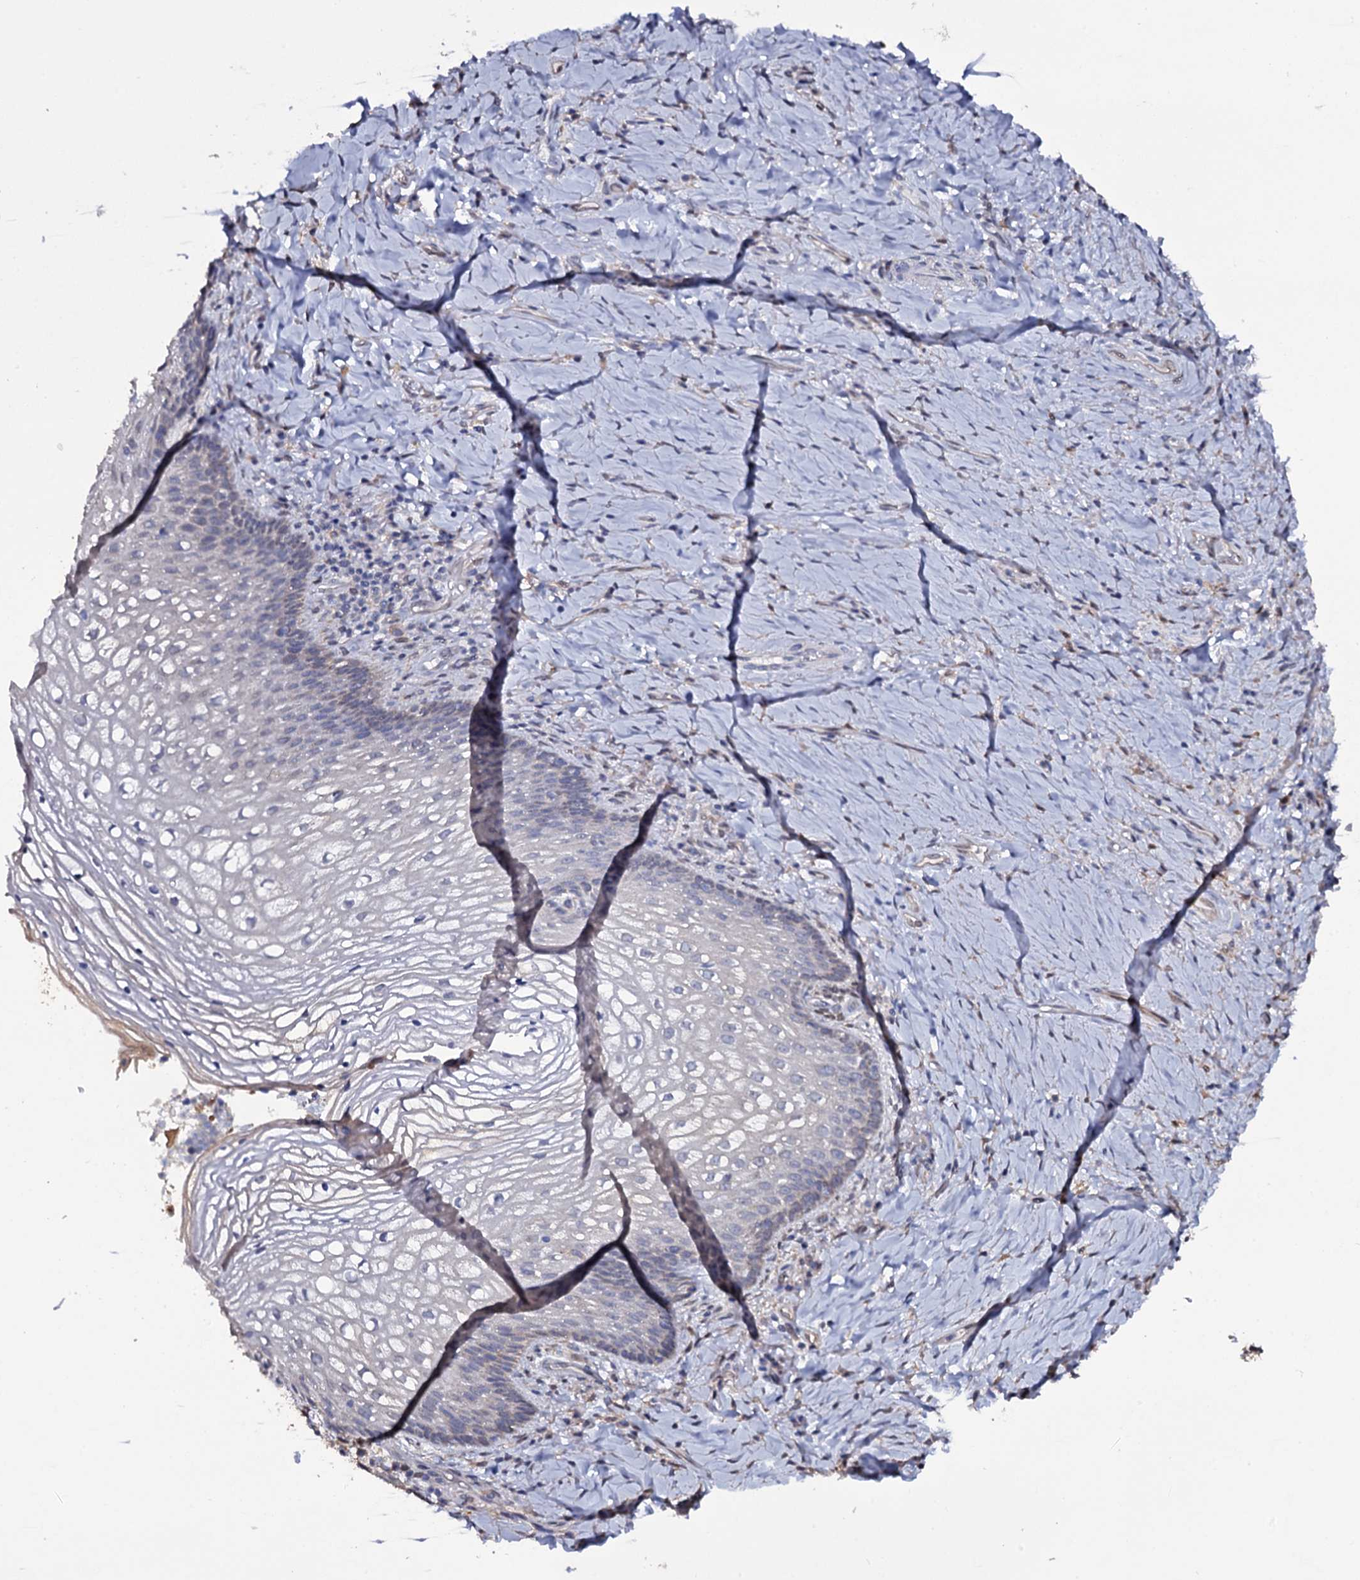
{"staining": {"intensity": "weak", "quantity": "<25%", "location": "cytoplasmic/membranous"}, "tissue": "vagina", "cell_type": "Squamous epithelial cells", "image_type": "normal", "snomed": [{"axis": "morphology", "description": "Normal tissue, NOS"}, {"axis": "topography", "description": "Vagina"}], "caption": "High power microscopy micrograph of an immunohistochemistry (IHC) image of normal vagina, revealing no significant positivity in squamous epithelial cells.", "gene": "CRYL1", "patient": {"sex": "female", "age": 60}}